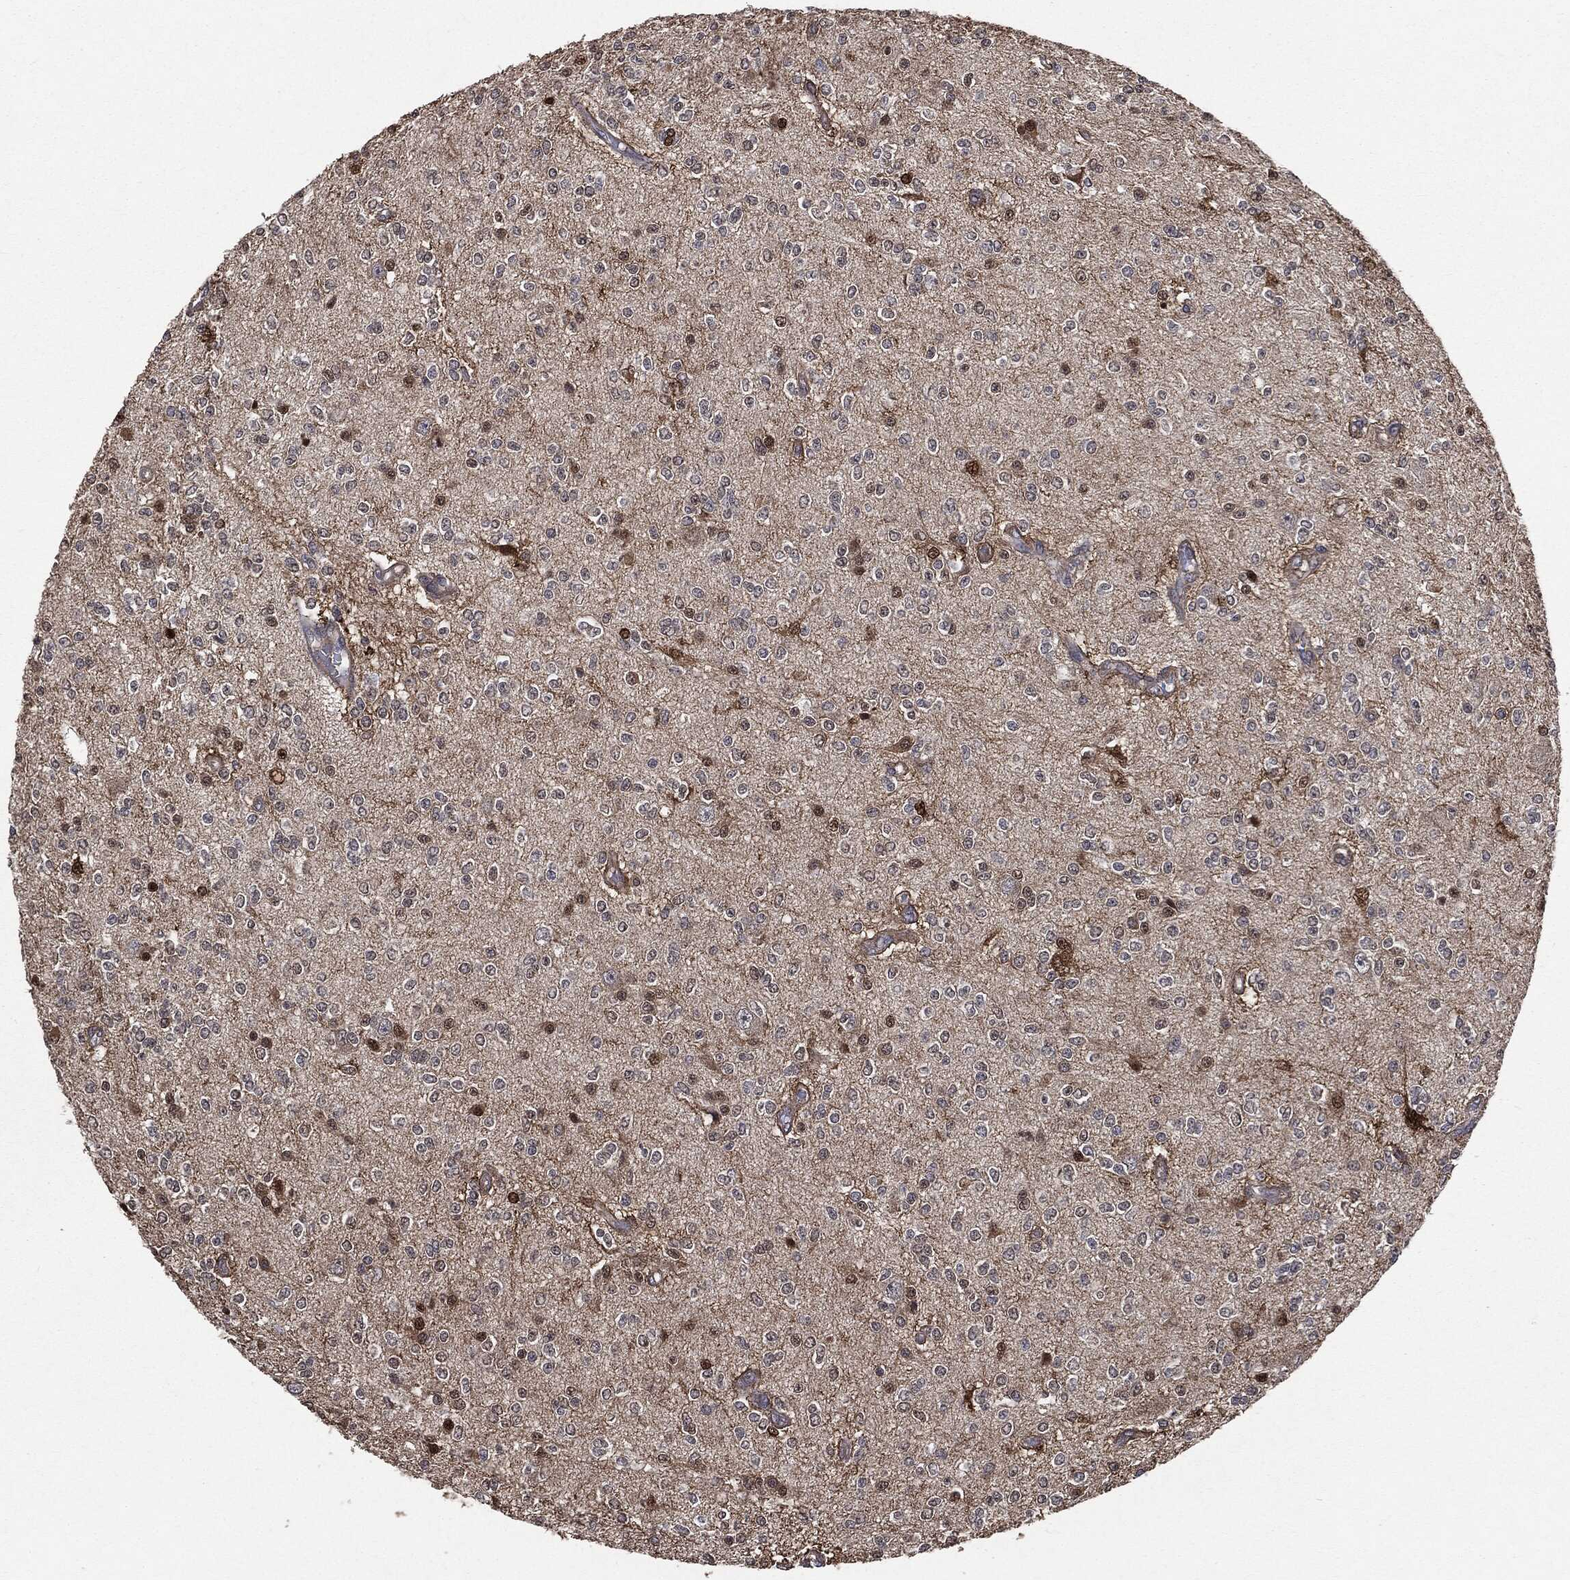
{"staining": {"intensity": "strong", "quantity": "<25%", "location": "nuclear"}, "tissue": "glioma", "cell_type": "Tumor cells", "image_type": "cancer", "snomed": [{"axis": "morphology", "description": "Glioma, malignant, Low grade"}, {"axis": "topography", "description": "Brain"}], "caption": "There is medium levels of strong nuclear expression in tumor cells of glioma, as demonstrated by immunohistochemical staining (brown color).", "gene": "PLOD3", "patient": {"sex": "male", "age": 67}}